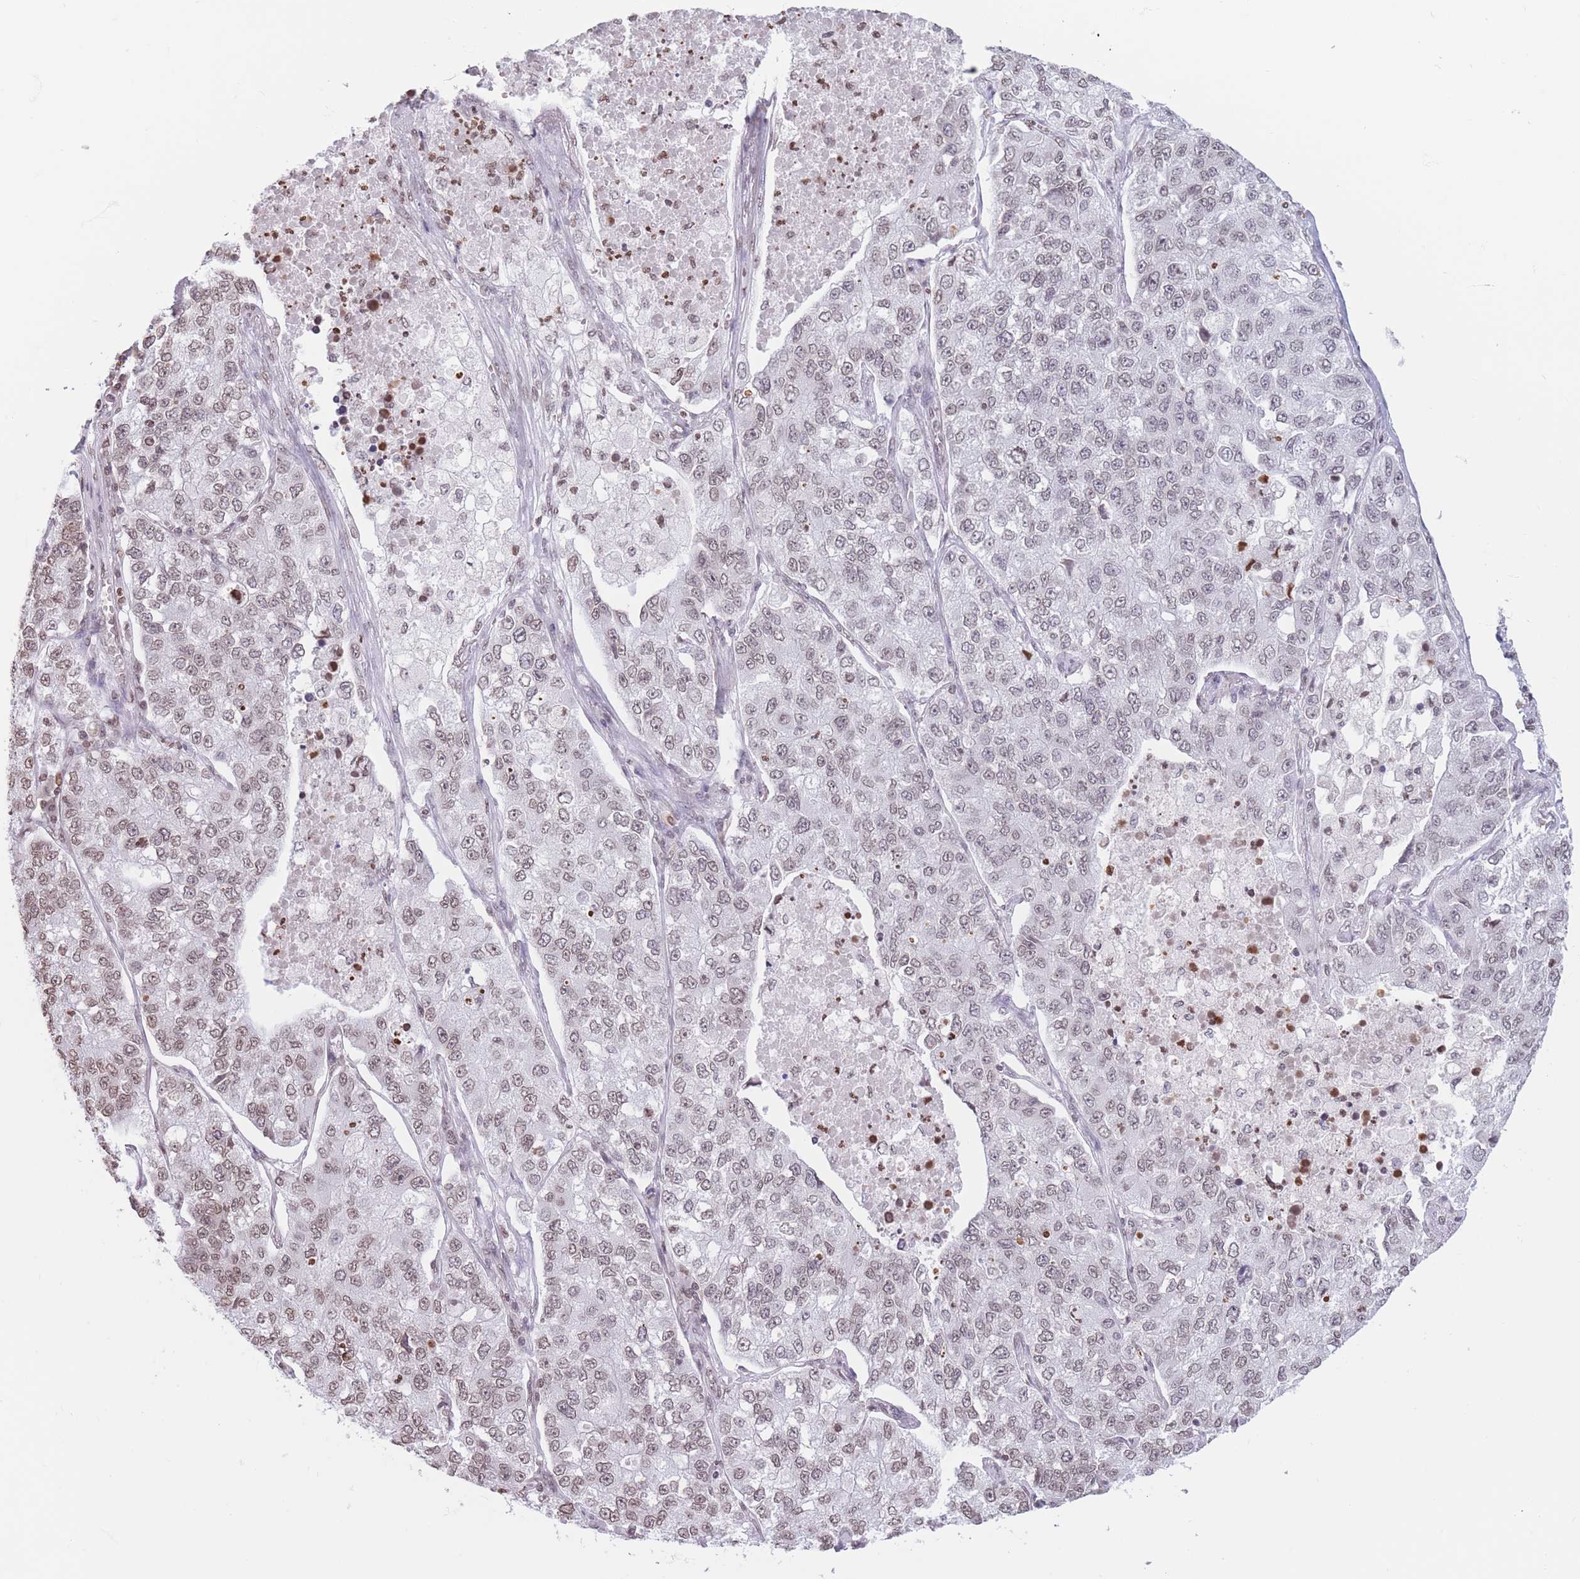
{"staining": {"intensity": "weak", "quantity": "25%-75%", "location": "nuclear"}, "tissue": "lung cancer", "cell_type": "Tumor cells", "image_type": "cancer", "snomed": [{"axis": "morphology", "description": "Adenocarcinoma, NOS"}, {"axis": "topography", "description": "Lung"}], "caption": "Immunohistochemistry of human lung adenocarcinoma reveals low levels of weak nuclear expression in about 25%-75% of tumor cells. (IHC, brightfield microscopy, high magnification).", "gene": "RYK", "patient": {"sex": "male", "age": 49}}